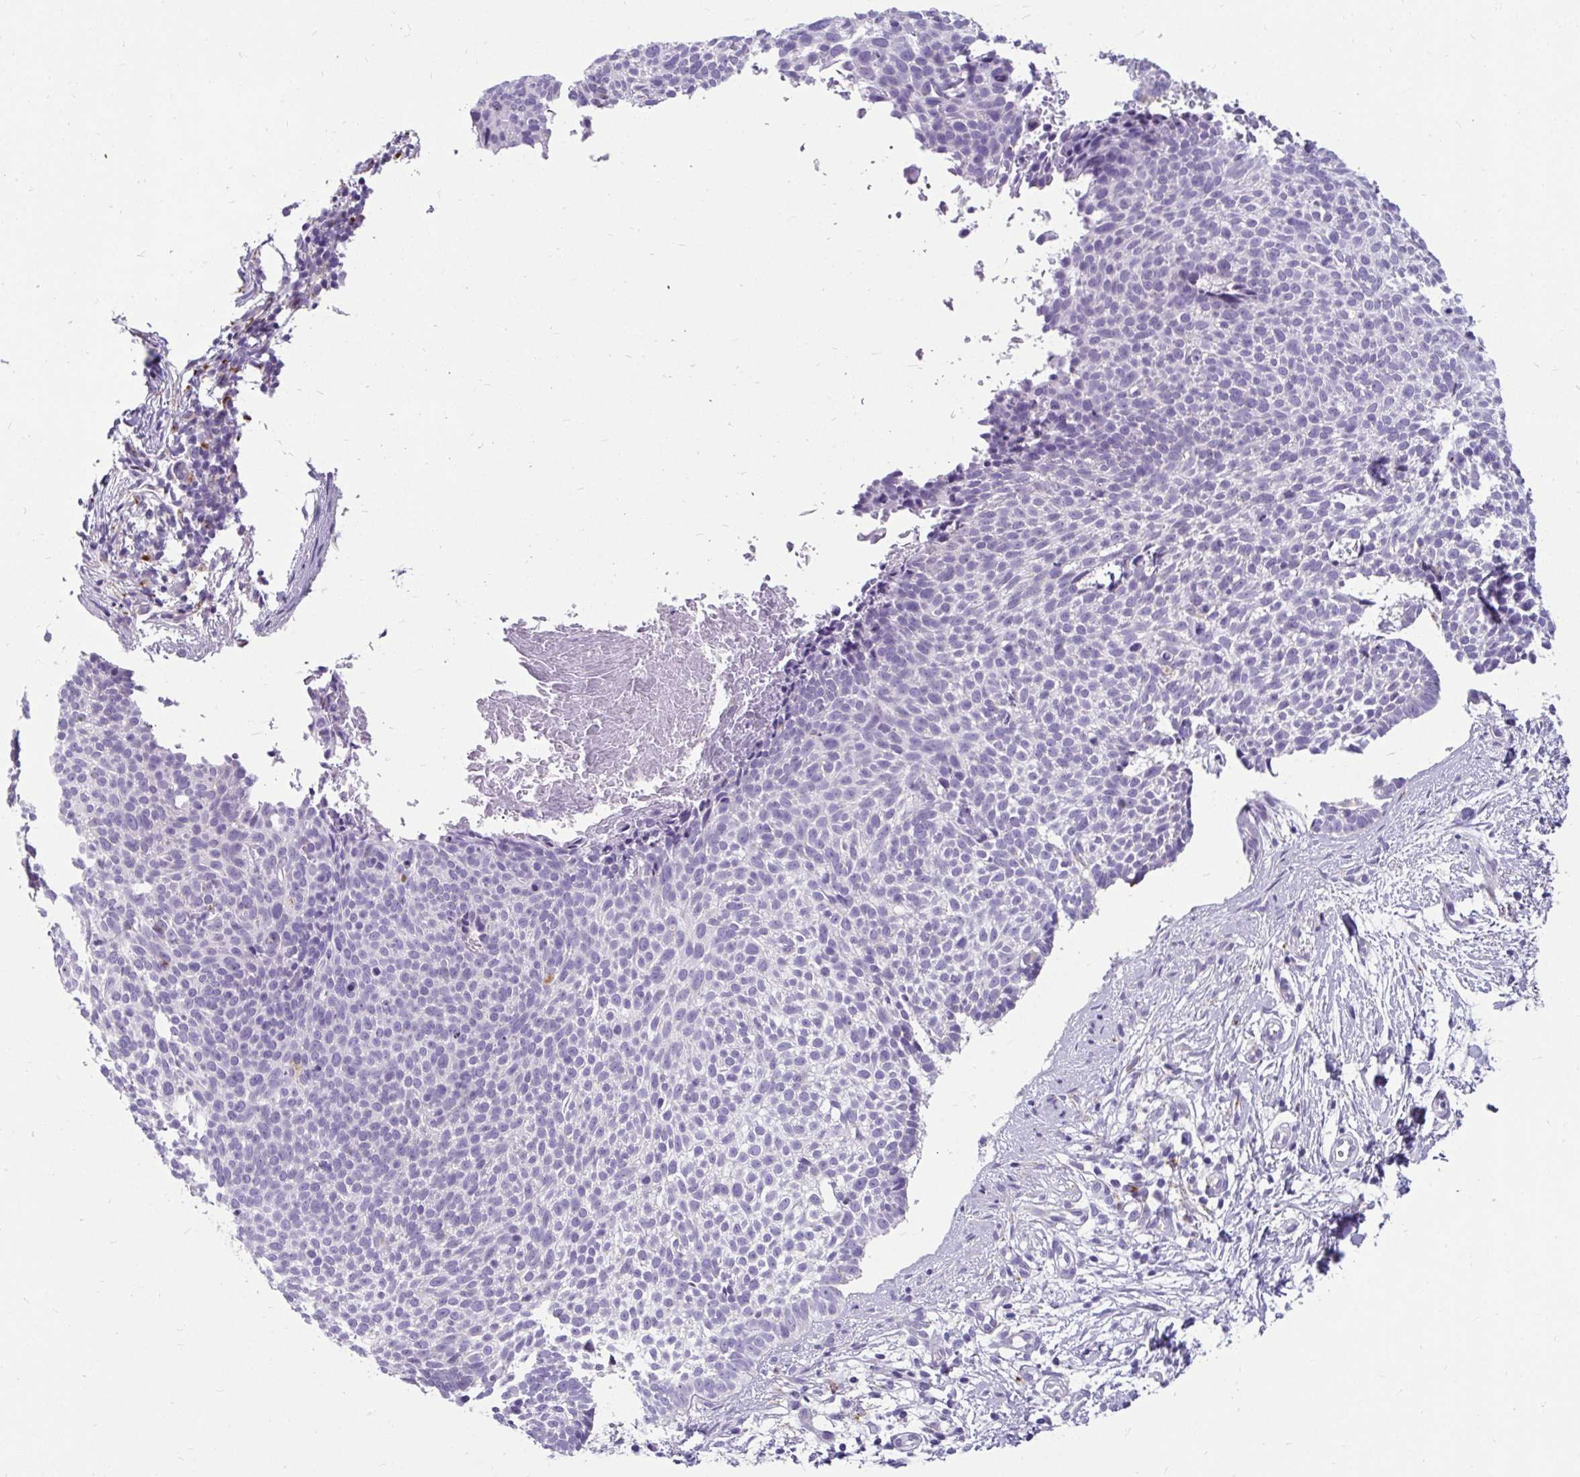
{"staining": {"intensity": "negative", "quantity": "none", "location": "none"}, "tissue": "skin cancer", "cell_type": "Tumor cells", "image_type": "cancer", "snomed": [{"axis": "morphology", "description": "Basal cell carcinoma"}, {"axis": "topography", "description": "Skin"}, {"axis": "topography", "description": "Skin of back"}], "caption": "Tumor cells show no significant positivity in skin basal cell carcinoma. Brightfield microscopy of immunohistochemistry (IHC) stained with DAB (brown) and hematoxylin (blue), captured at high magnification.", "gene": "CTSZ", "patient": {"sex": "male", "age": 81}}